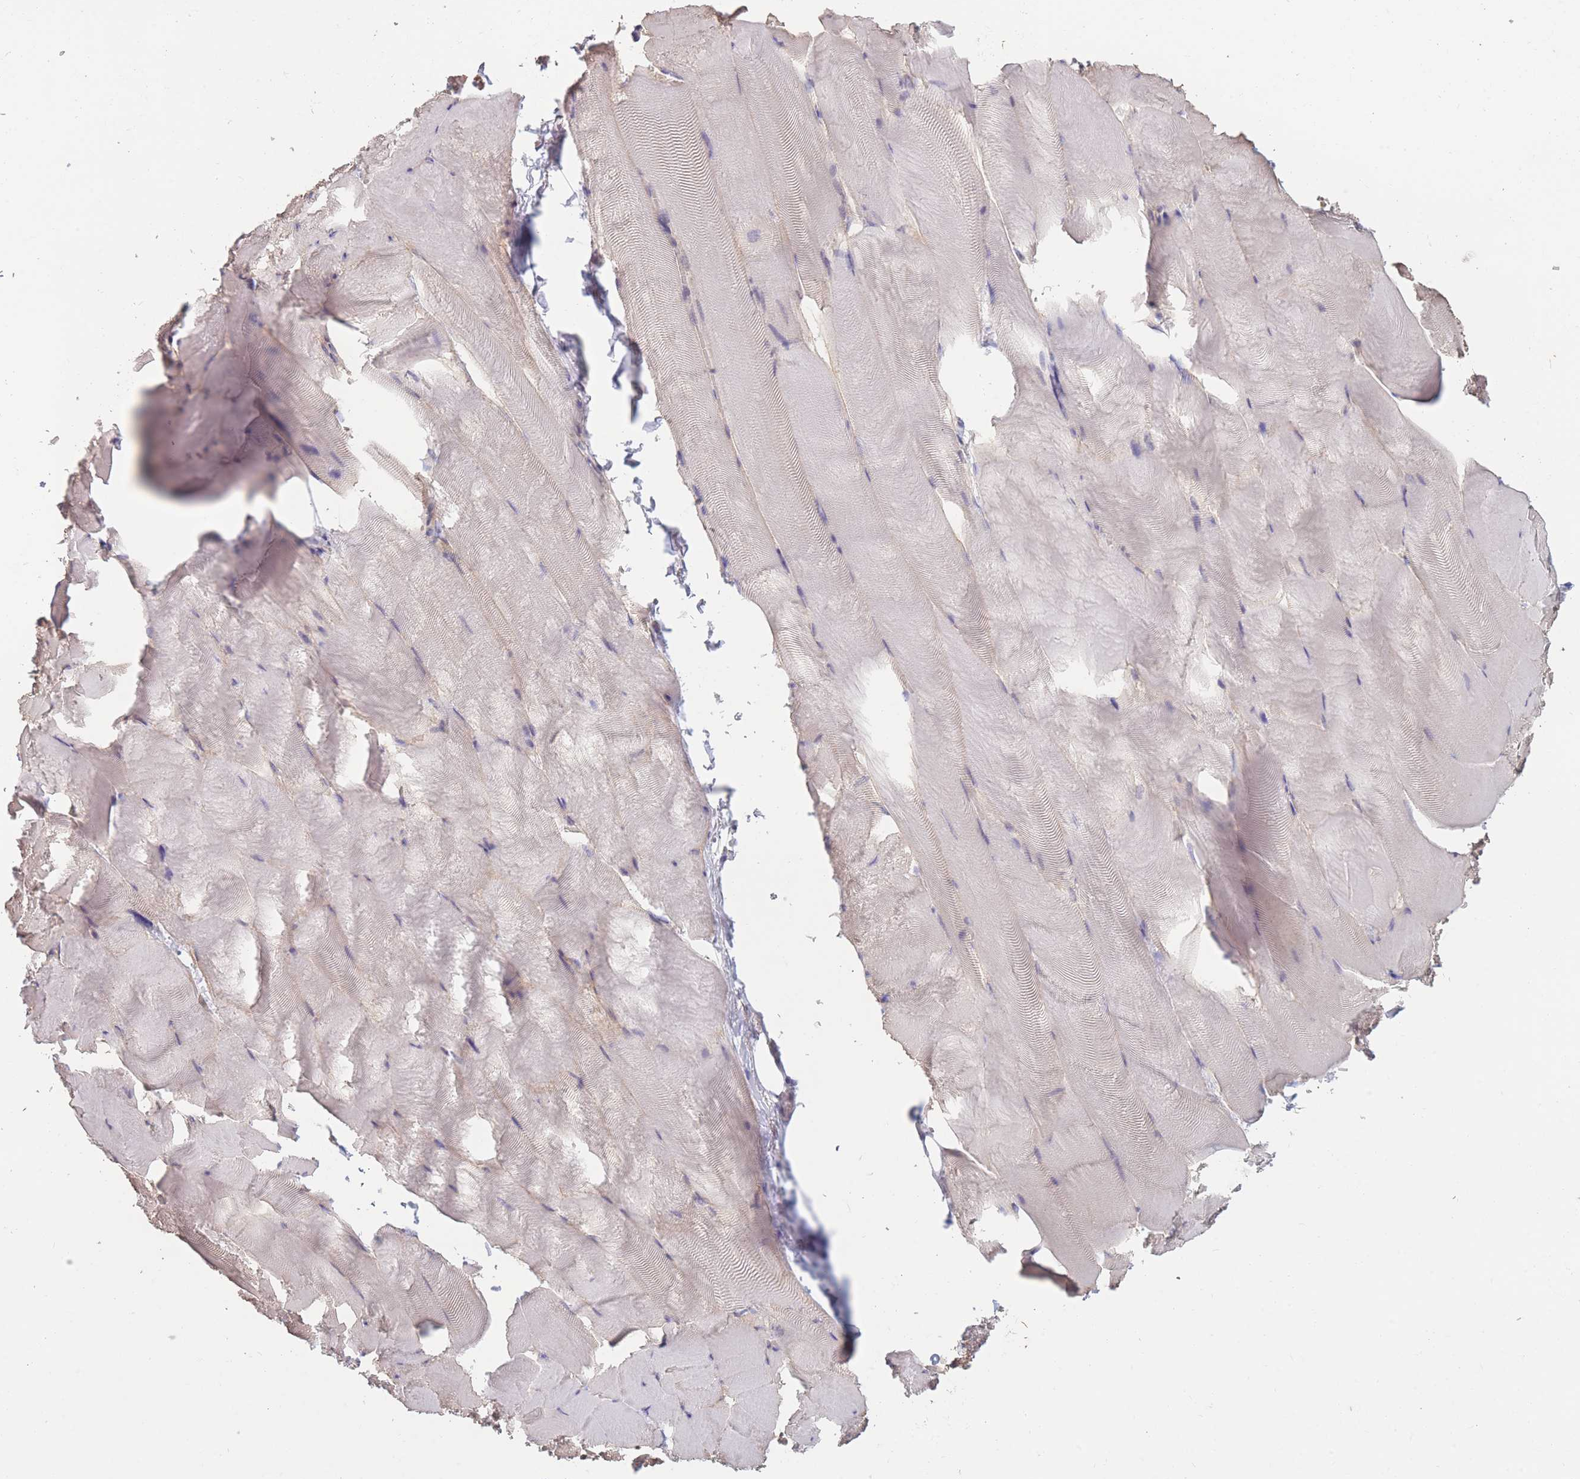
{"staining": {"intensity": "negative", "quantity": "none", "location": "none"}, "tissue": "skeletal muscle", "cell_type": "Myocytes", "image_type": "normal", "snomed": [{"axis": "morphology", "description": "Normal tissue, NOS"}, {"axis": "topography", "description": "Skeletal muscle"}], "caption": "Myocytes are negative for protein expression in normal human skeletal muscle. (Stains: DAB immunohistochemistry with hematoxylin counter stain, Microscopy: brightfield microscopy at high magnification).", "gene": "COL27A1", "patient": {"sex": "female", "age": 64}}